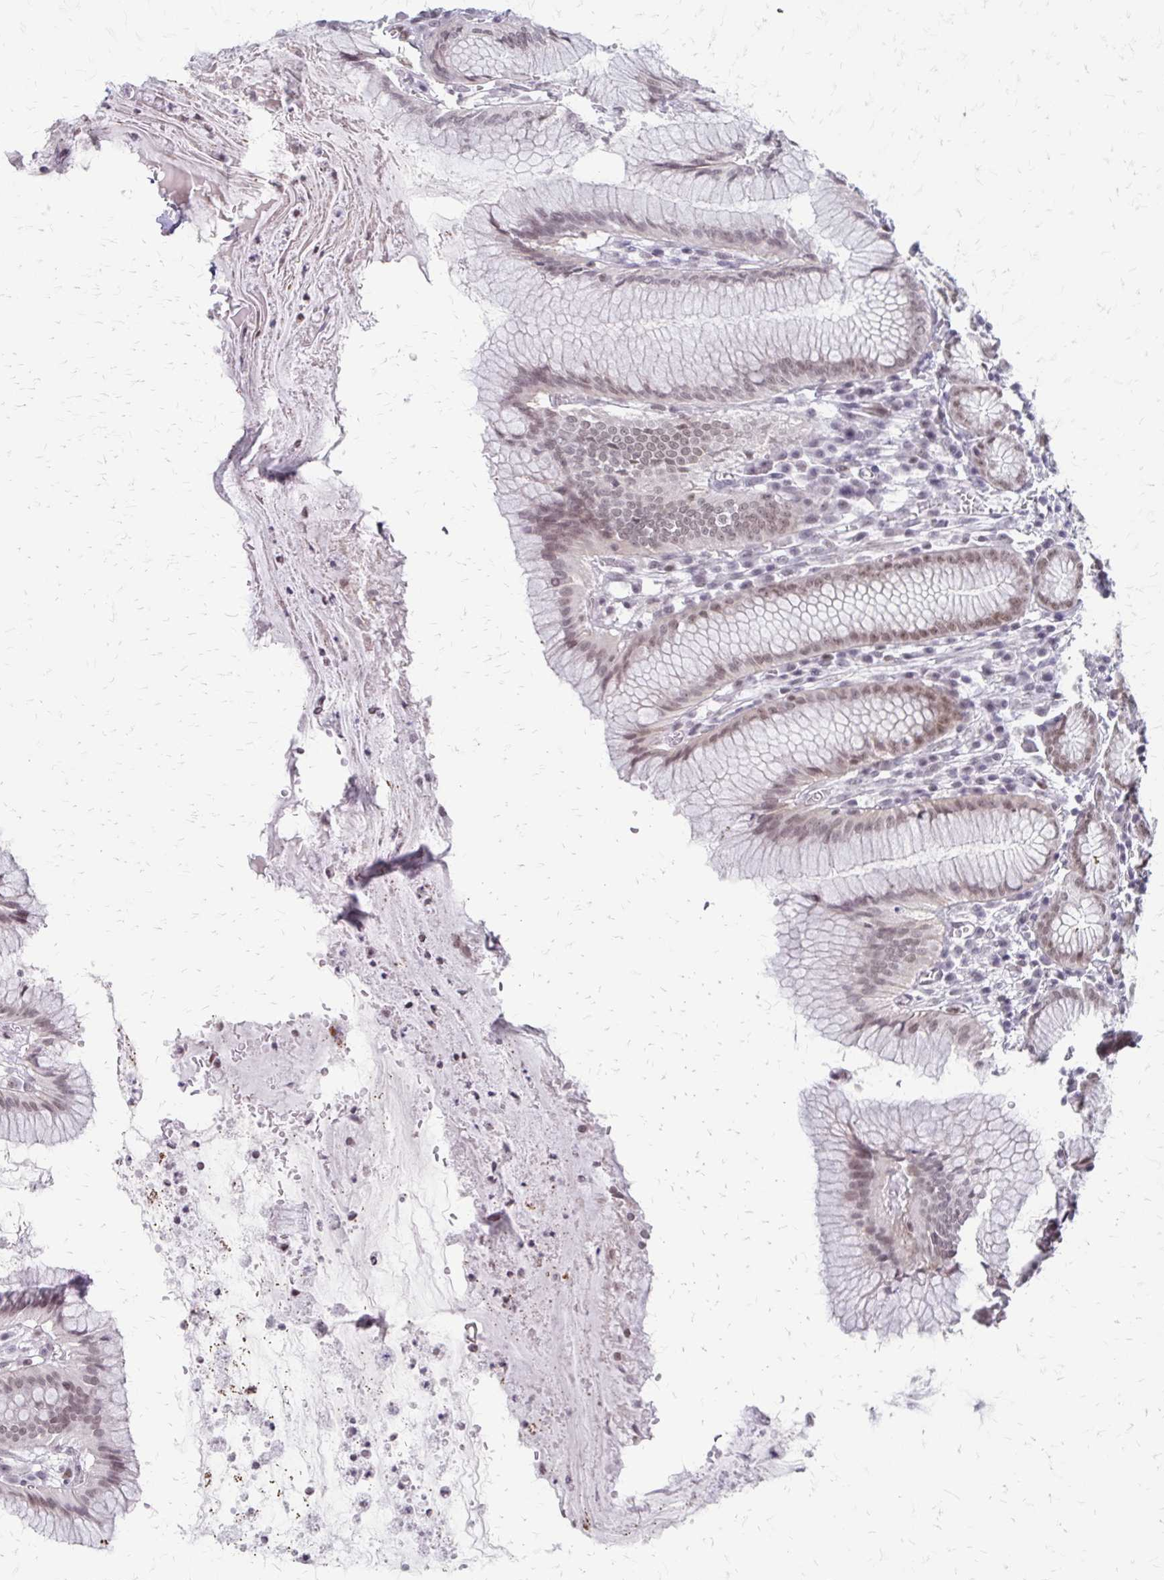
{"staining": {"intensity": "moderate", "quantity": ">75%", "location": "cytoplasmic/membranous,nuclear"}, "tissue": "stomach", "cell_type": "Glandular cells", "image_type": "normal", "snomed": [{"axis": "morphology", "description": "Normal tissue, NOS"}, {"axis": "topography", "description": "Stomach"}], "caption": "This photomicrograph reveals immunohistochemistry staining of benign stomach, with medium moderate cytoplasmic/membranous,nuclear staining in approximately >75% of glandular cells.", "gene": "EED", "patient": {"sex": "male", "age": 55}}